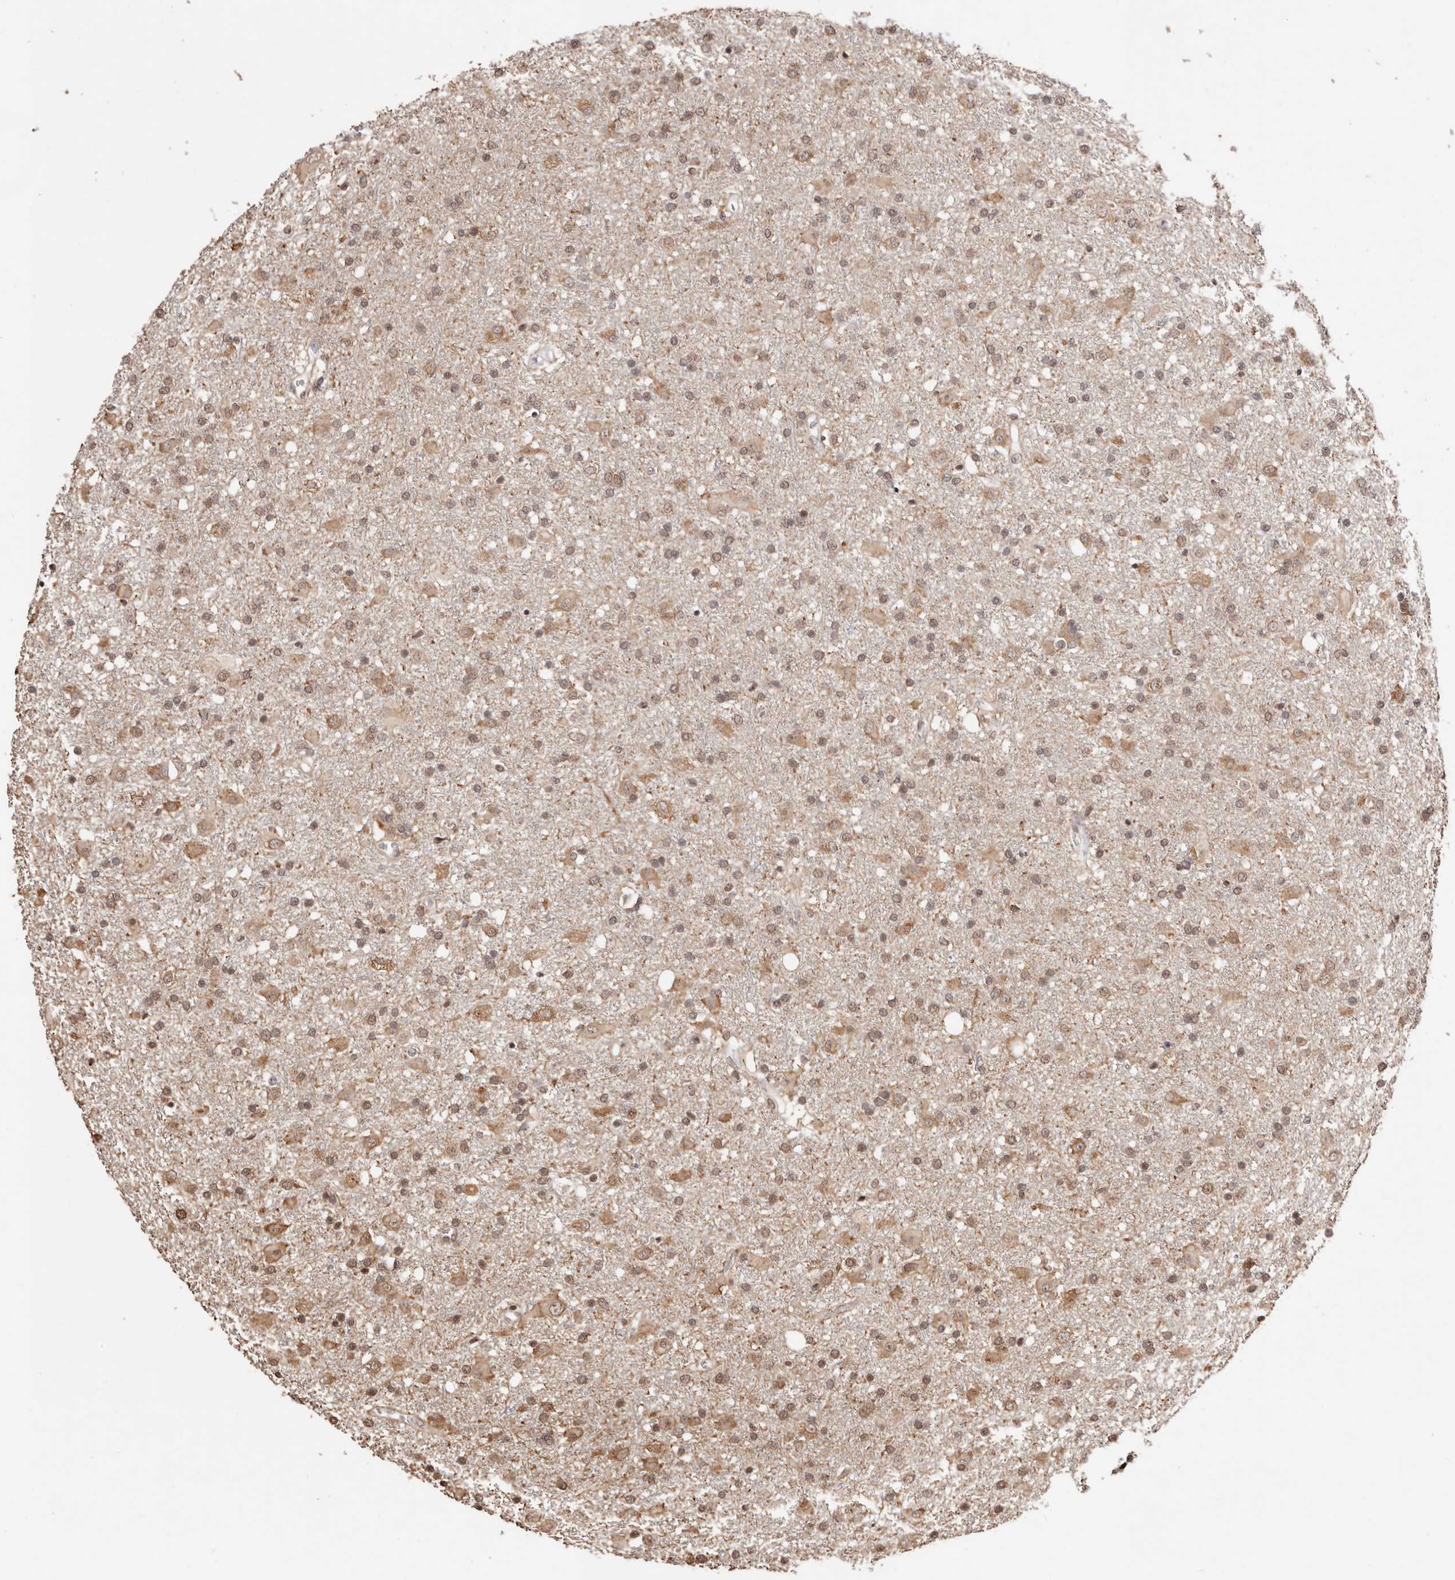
{"staining": {"intensity": "moderate", "quantity": ">75%", "location": "cytoplasmic/membranous,nuclear"}, "tissue": "glioma", "cell_type": "Tumor cells", "image_type": "cancer", "snomed": [{"axis": "morphology", "description": "Glioma, malignant, Low grade"}, {"axis": "topography", "description": "Brain"}], "caption": "Protein expression analysis of malignant glioma (low-grade) demonstrates moderate cytoplasmic/membranous and nuclear staining in about >75% of tumor cells. Using DAB (3,3'-diaminobenzidine) (brown) and hematoxylin (blue) stains, captured at high magnification using brightfield microscopy.", "gene": "BICRAL", "patient": {"sex": "male", "age": 65}}